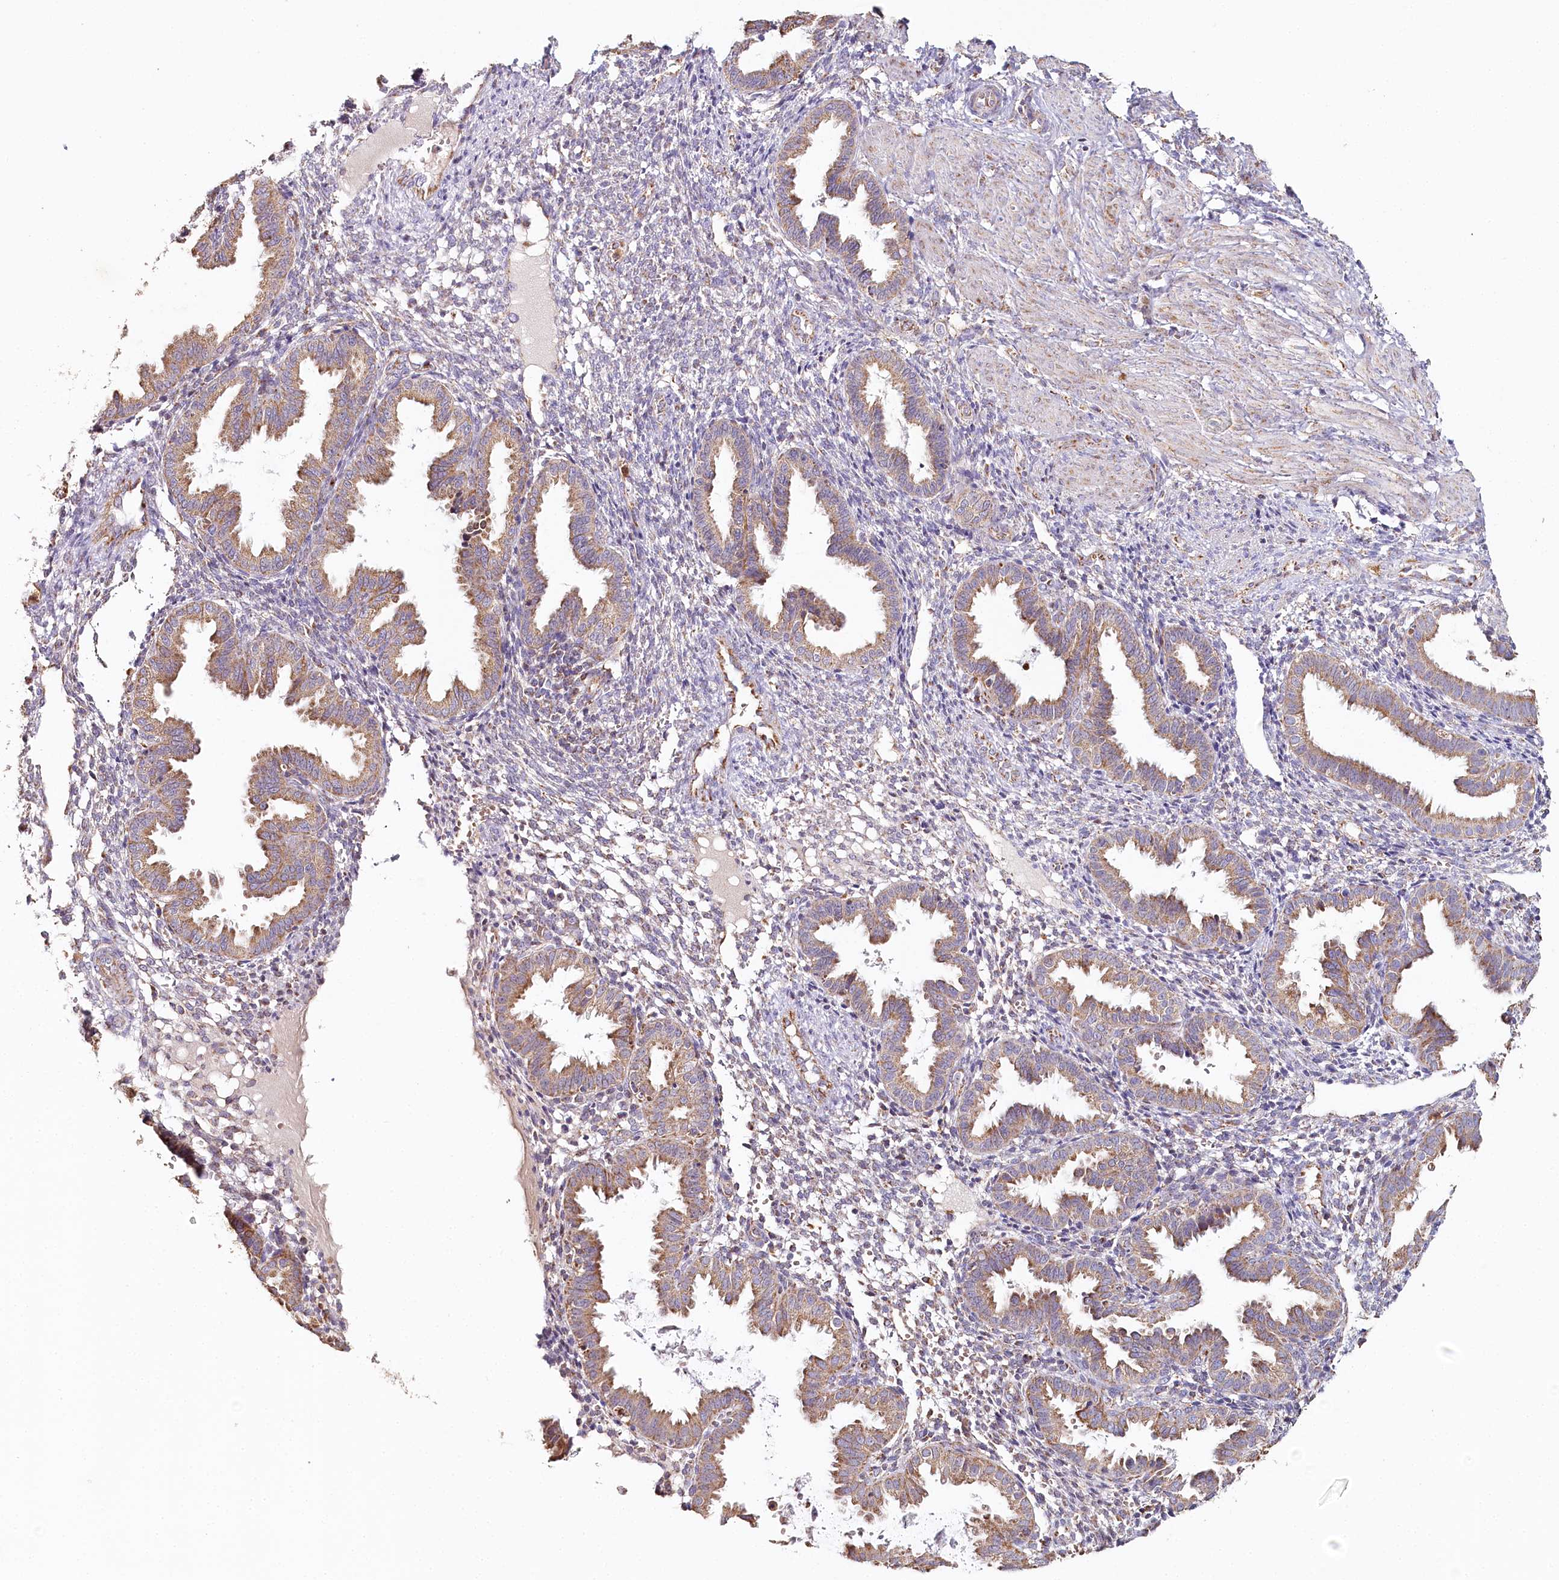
{"staining": {"intensity": "moderate", "quantity": "<25%", "location": "cytoplasmic/membranous"}, "tissue": "endometrium", "cell_type": "Cells in endometrial stroma", "image_type": "normal", "snomed": [{"axis": "morphology", "description": "Normal tissue, NOS"}, {"axis": "topography", "description": "Endometrium"}], "caption": "A high-resolution image shows IHC staining of normal endometrium, which shows moderate cytoplasmic/membranous expression in about <25% of cells in endometrial stroma.", "gene": "MMP25", "patient": {"sex": "female", "age": 33}}